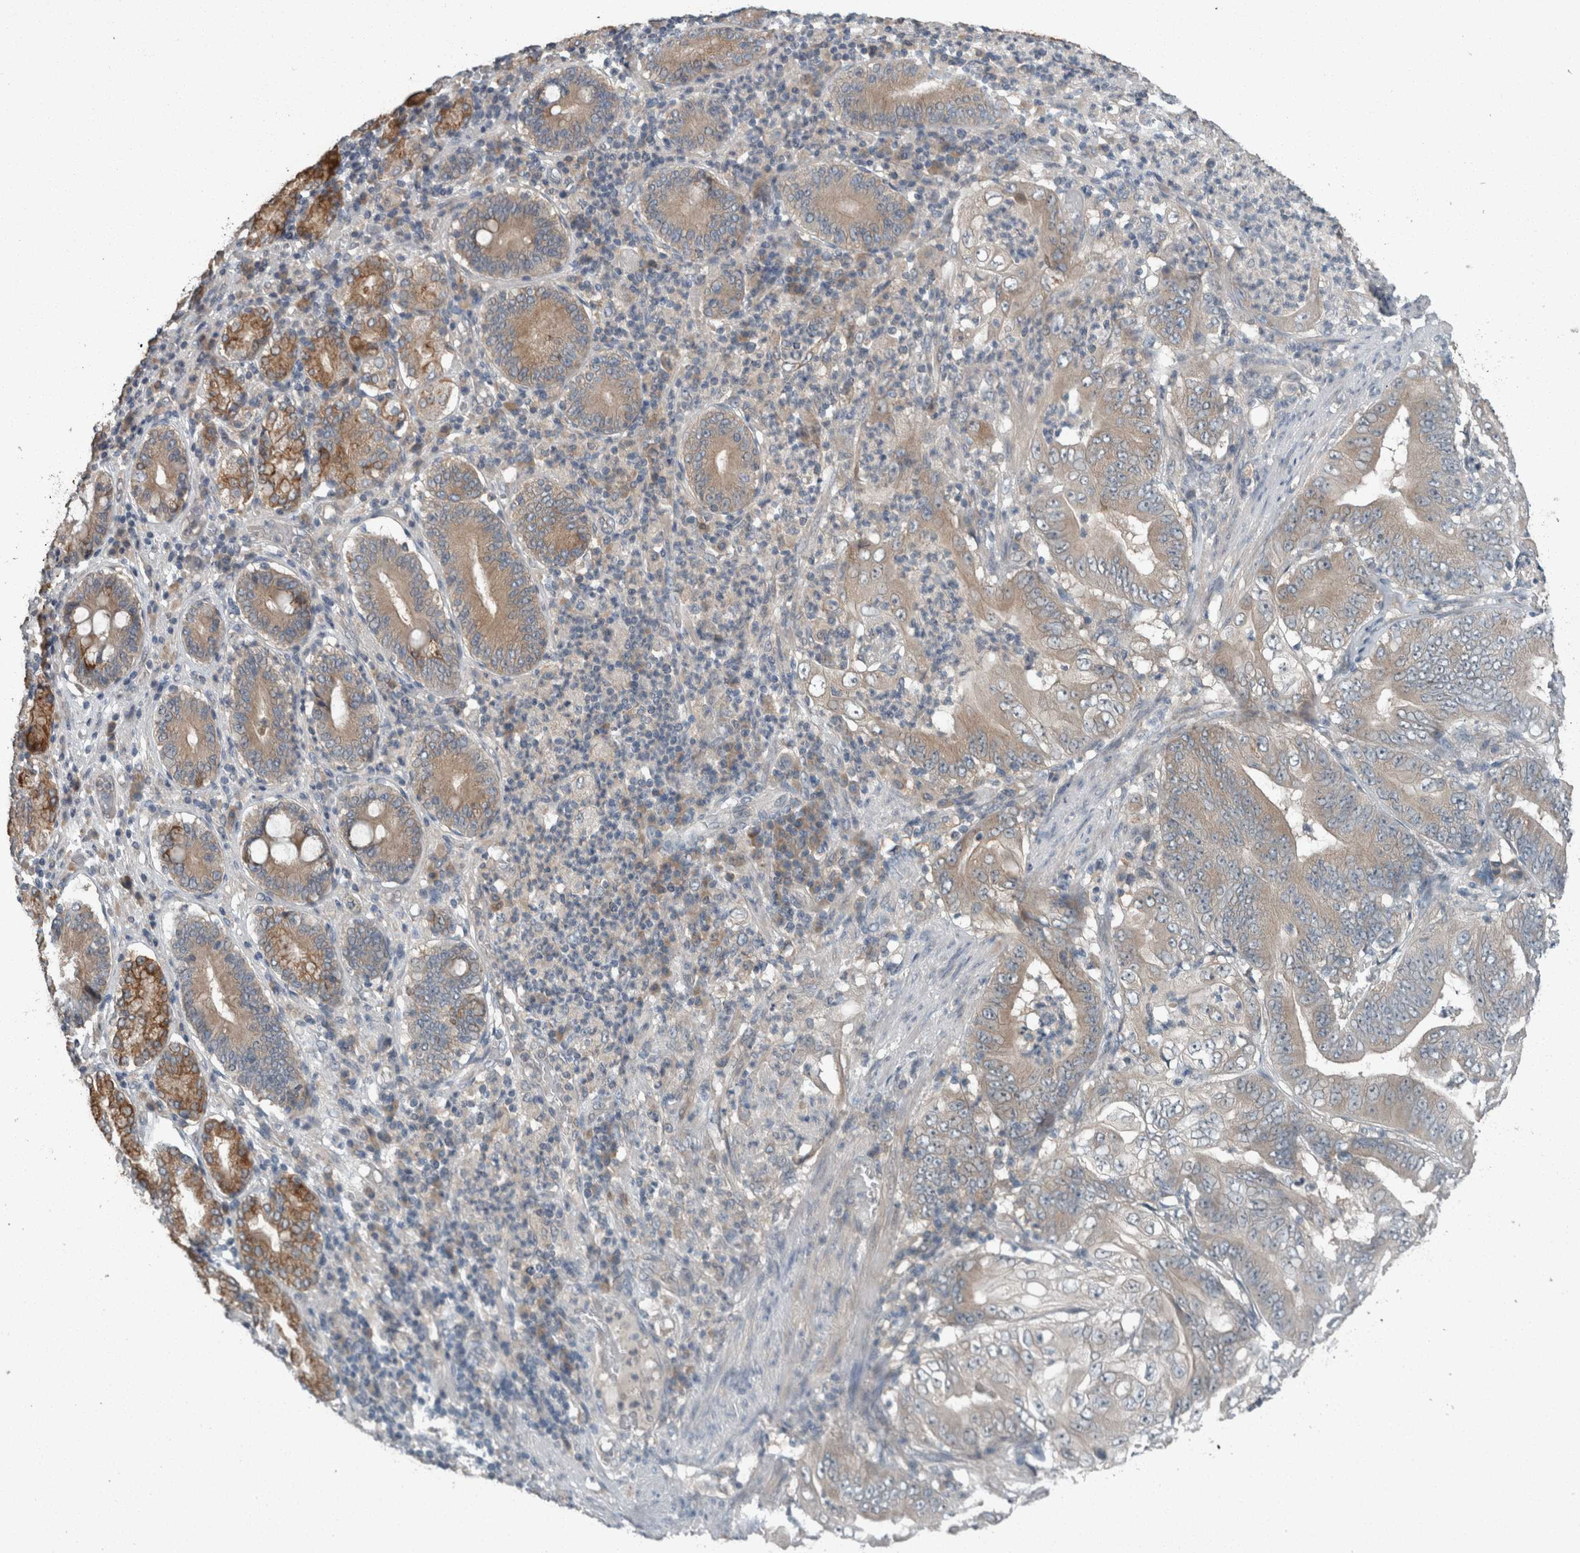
{"staining": {"intensity": "weak", "quantity": "25%-75%", "location": "cytoplasmic/membranous"}, "tissue": "stomach cancer", "cell_type": "Tumor cells", "image_type": "cancer", "snomed": [{"axis": "morphology", "description": "Adenocarcinoma, NOS"}, {"axis": "topography", "description": "Stomach"}], "caption": "The immunohistochemical stain shows weak cytoplasmic/membranous positivity in tumor cells of stomach cancer tissue.", "gene": "KNTC1", "patient": {"sex": "female", "age": 73}}